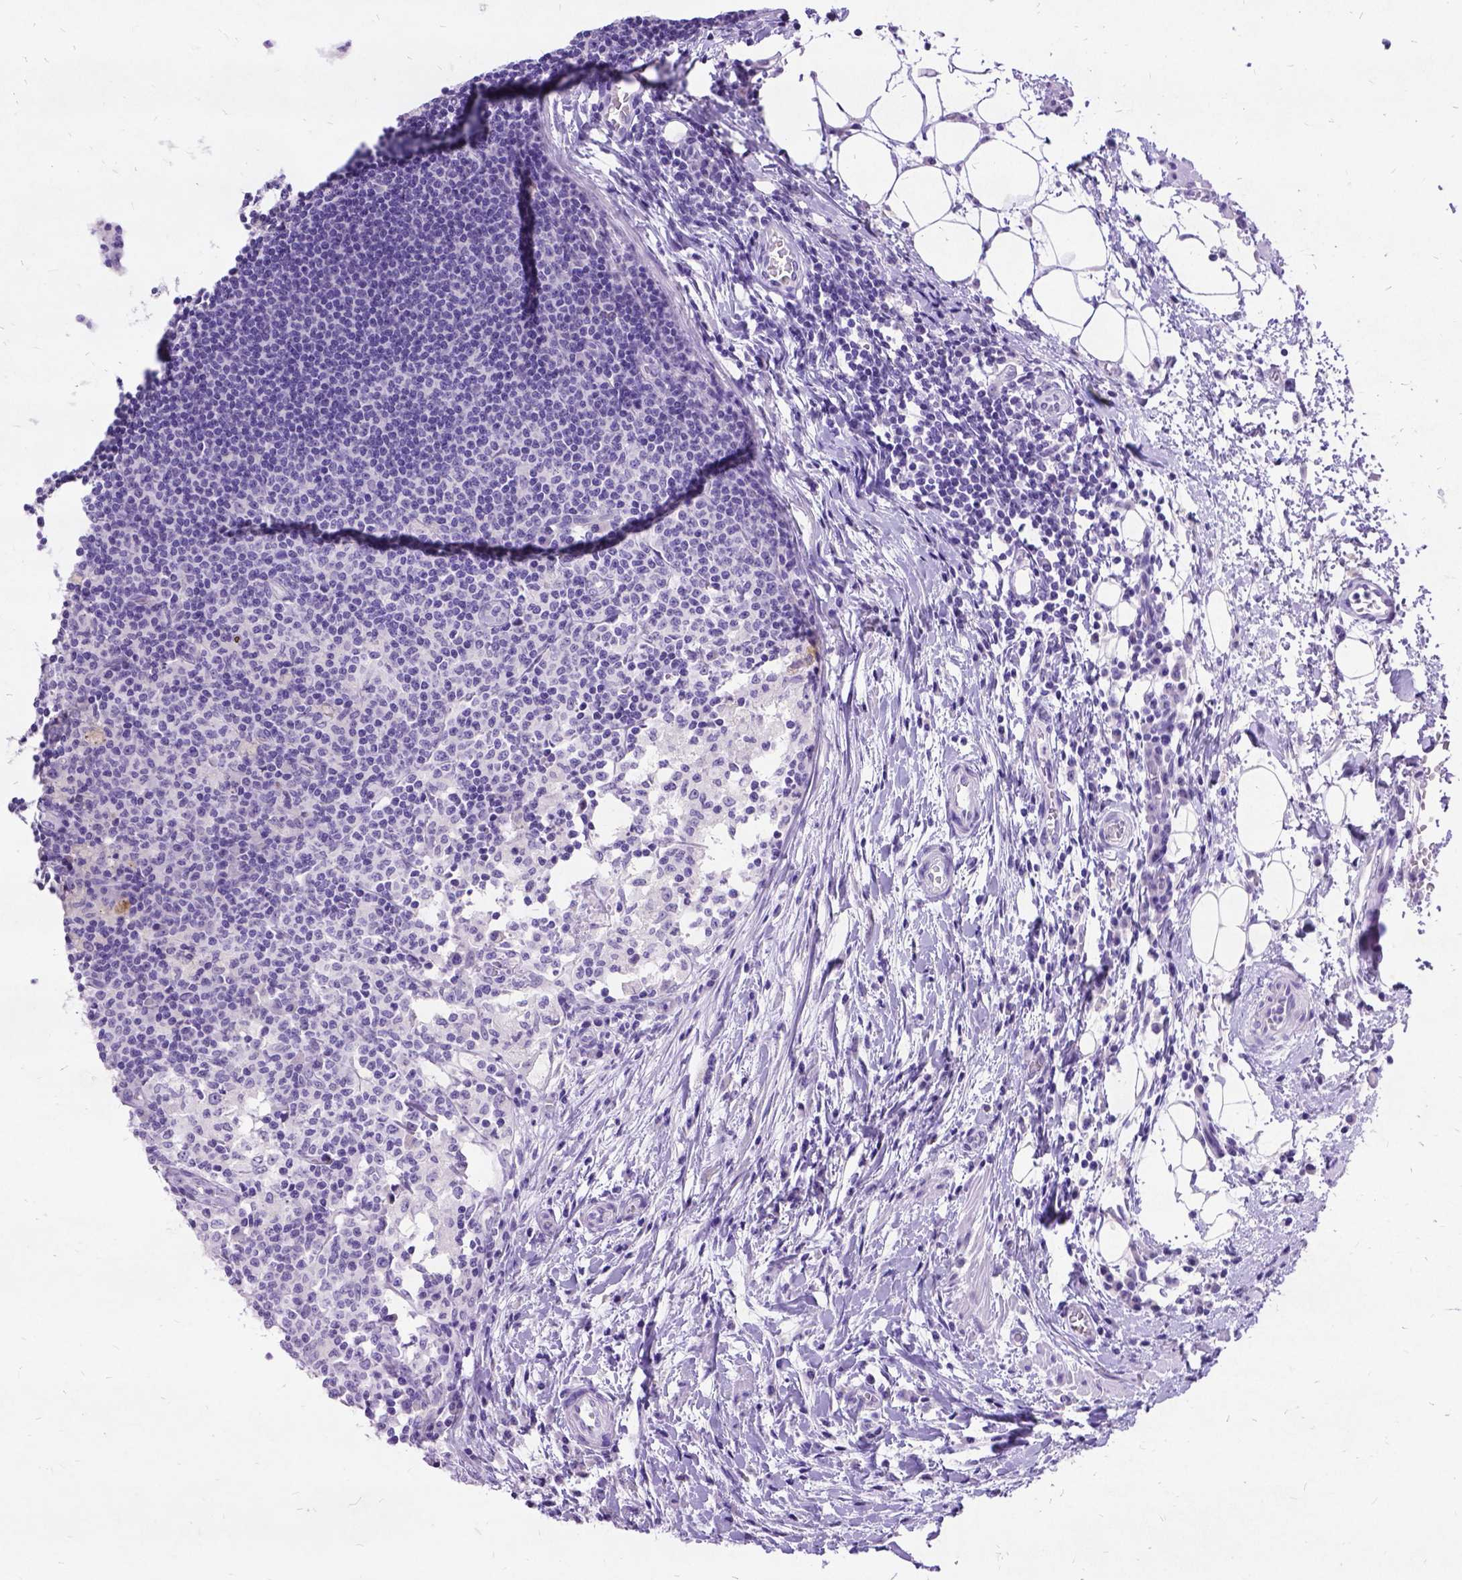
{"staining": {"intensity": "negative", "quantity": "none", "location": "none"}, "tissue": "lymph node", "cell_type": "Germinal center cells", "image_type": "normal", "snomed": [{"axis": "morphology", "description": "Normal tissue, NOS"}, {"axis": "topography", "description": "Lymph node"}], "caption": "This is an immunohistochemistry (IHC) micrograph of normal human lymph node. There is no staining in germinal center cells.", "gene": "NEUROD4", "patient": {"sex": "female", "age": 72}}